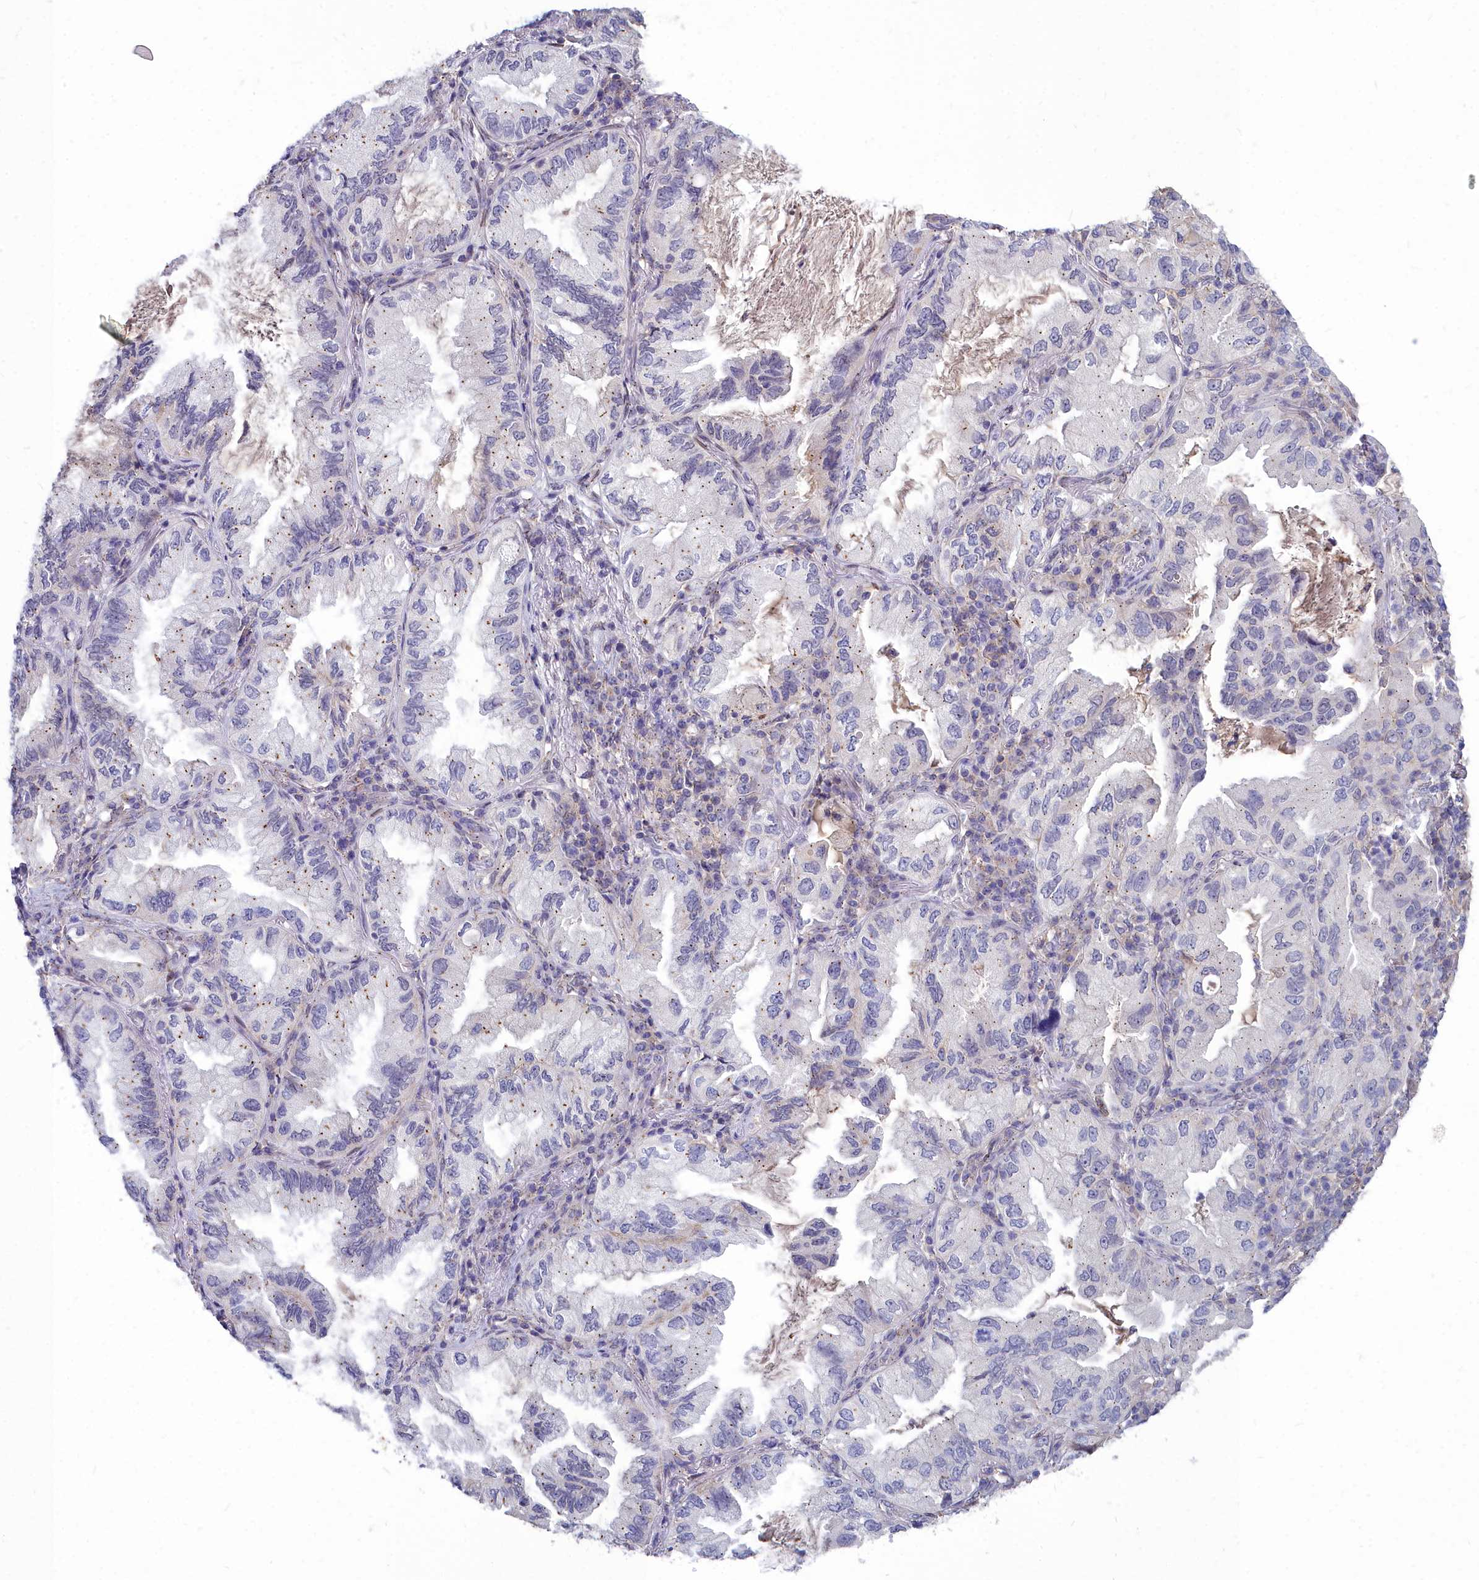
{"staining": {"intensity": "weak", "quantity": "25%-75%", "location": "cytoplasmic/membranous"}, "tissue": "lung cancer", "cell_type": "Tumor cells", "image_type": "cancer", "snomed": [{"axis": "morphology", "description": "Adenocarcinoma, NOS"}, {"axis": "topography", "description": "Lung"}], "caption": "Tumor cells show low levels of weak cytoplasmic/membranous expression in approximately 25%-75% of cells in lung cancer.", "gene": "NOXA1", "patient": {"sex": "female", "age": 69}}